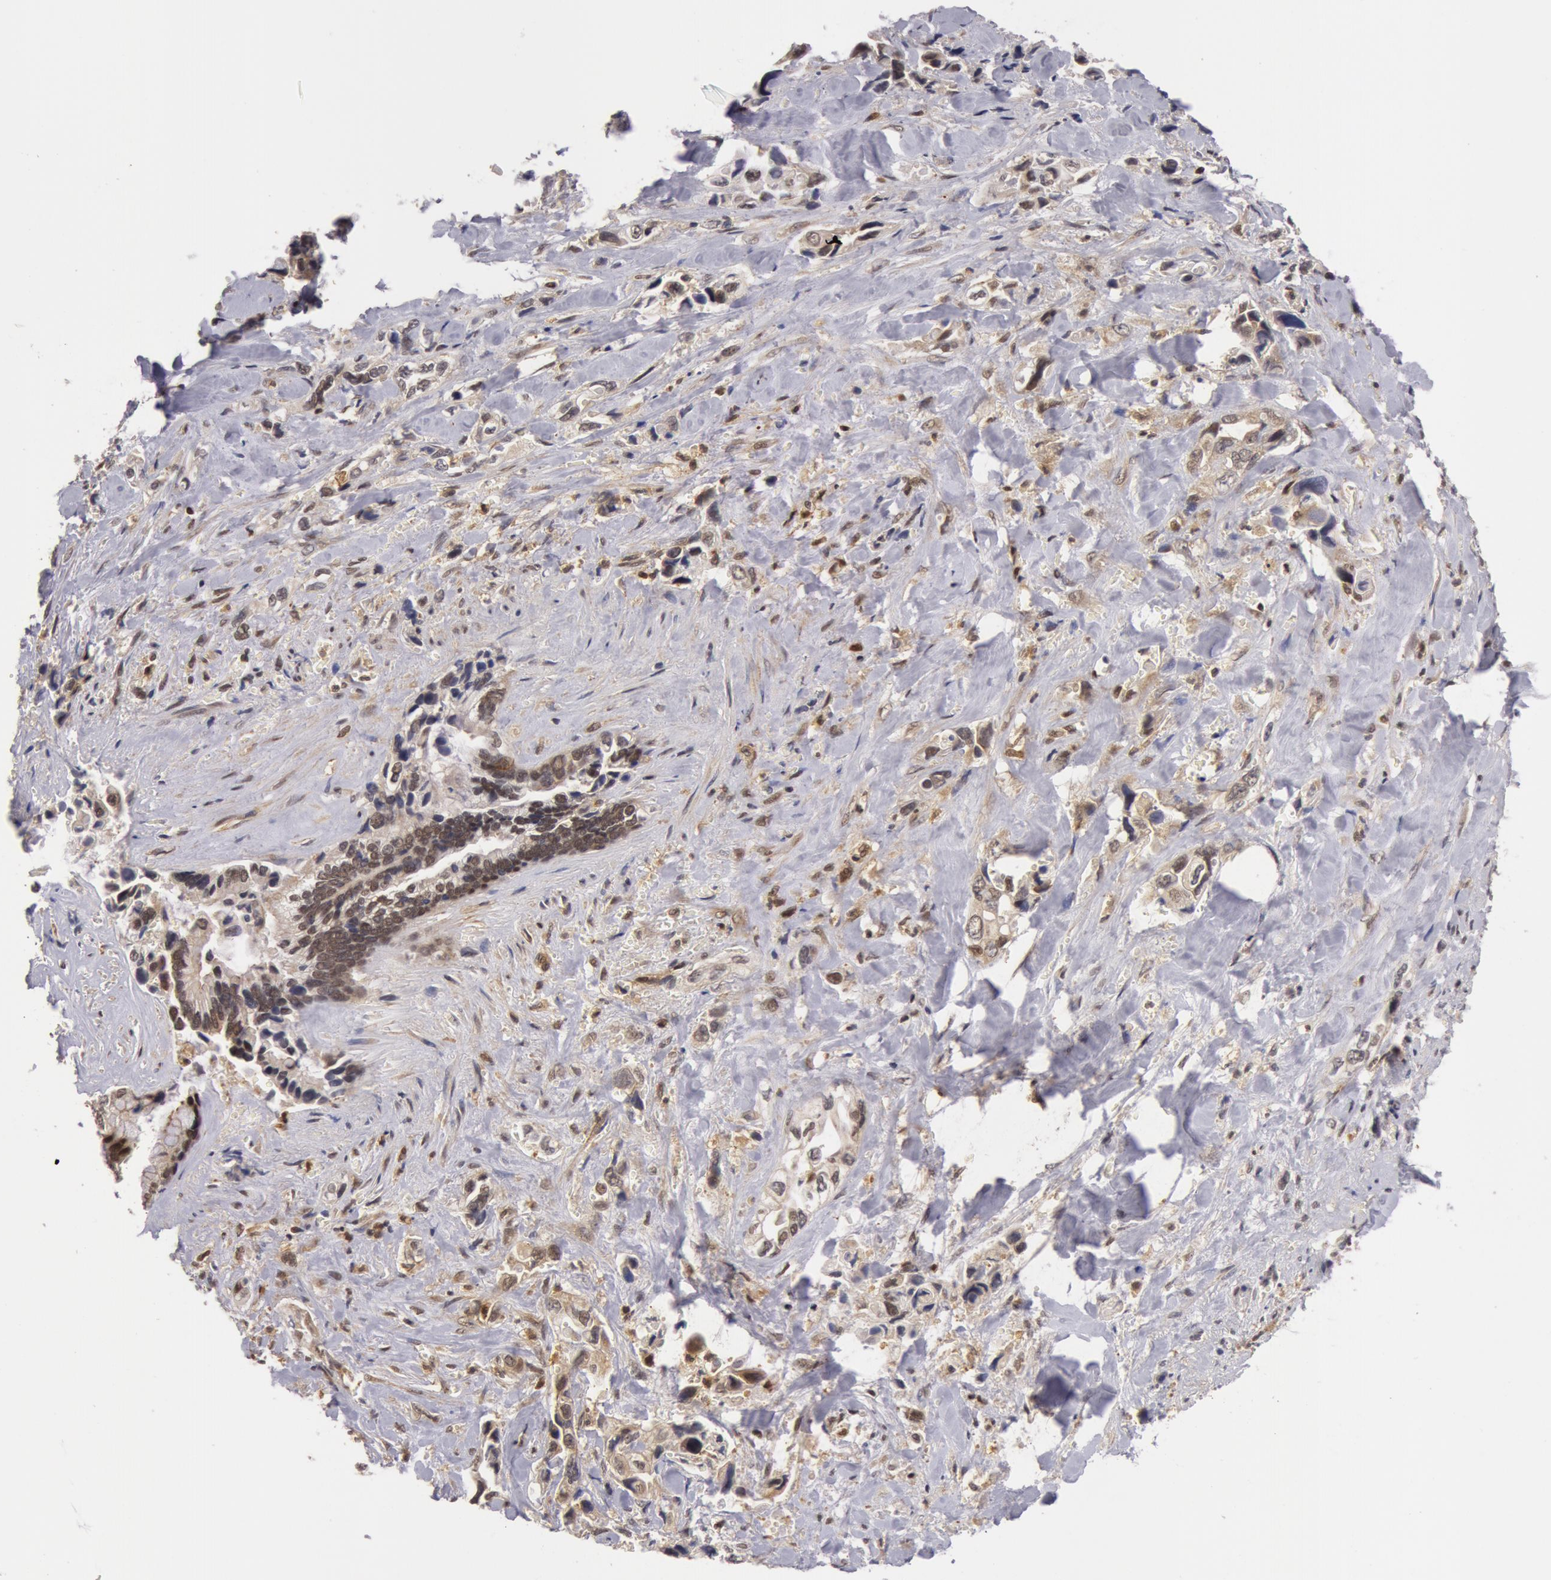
{"staining": {"intensity": "weak", "quantity": "25%-75%", "location": "nuclear"}, "tissue": "pancreatic cancer", "cell_type": "Tumor cells", "image_type": "cancer", "snomed": [{"axis": "morphology", "description": "Adenocarcinoma, NOS"}, {"axis": "topography", "description": "Pancreas"}], "caption": "Immunohistochemical staining of human pancreatic cancer demonstrates low levels of weak nuclear protein positivity in approximately 25%-75% of tumor cells.", "gene": "ZNF350", "patient": {"sex": "male", "age": 69}}